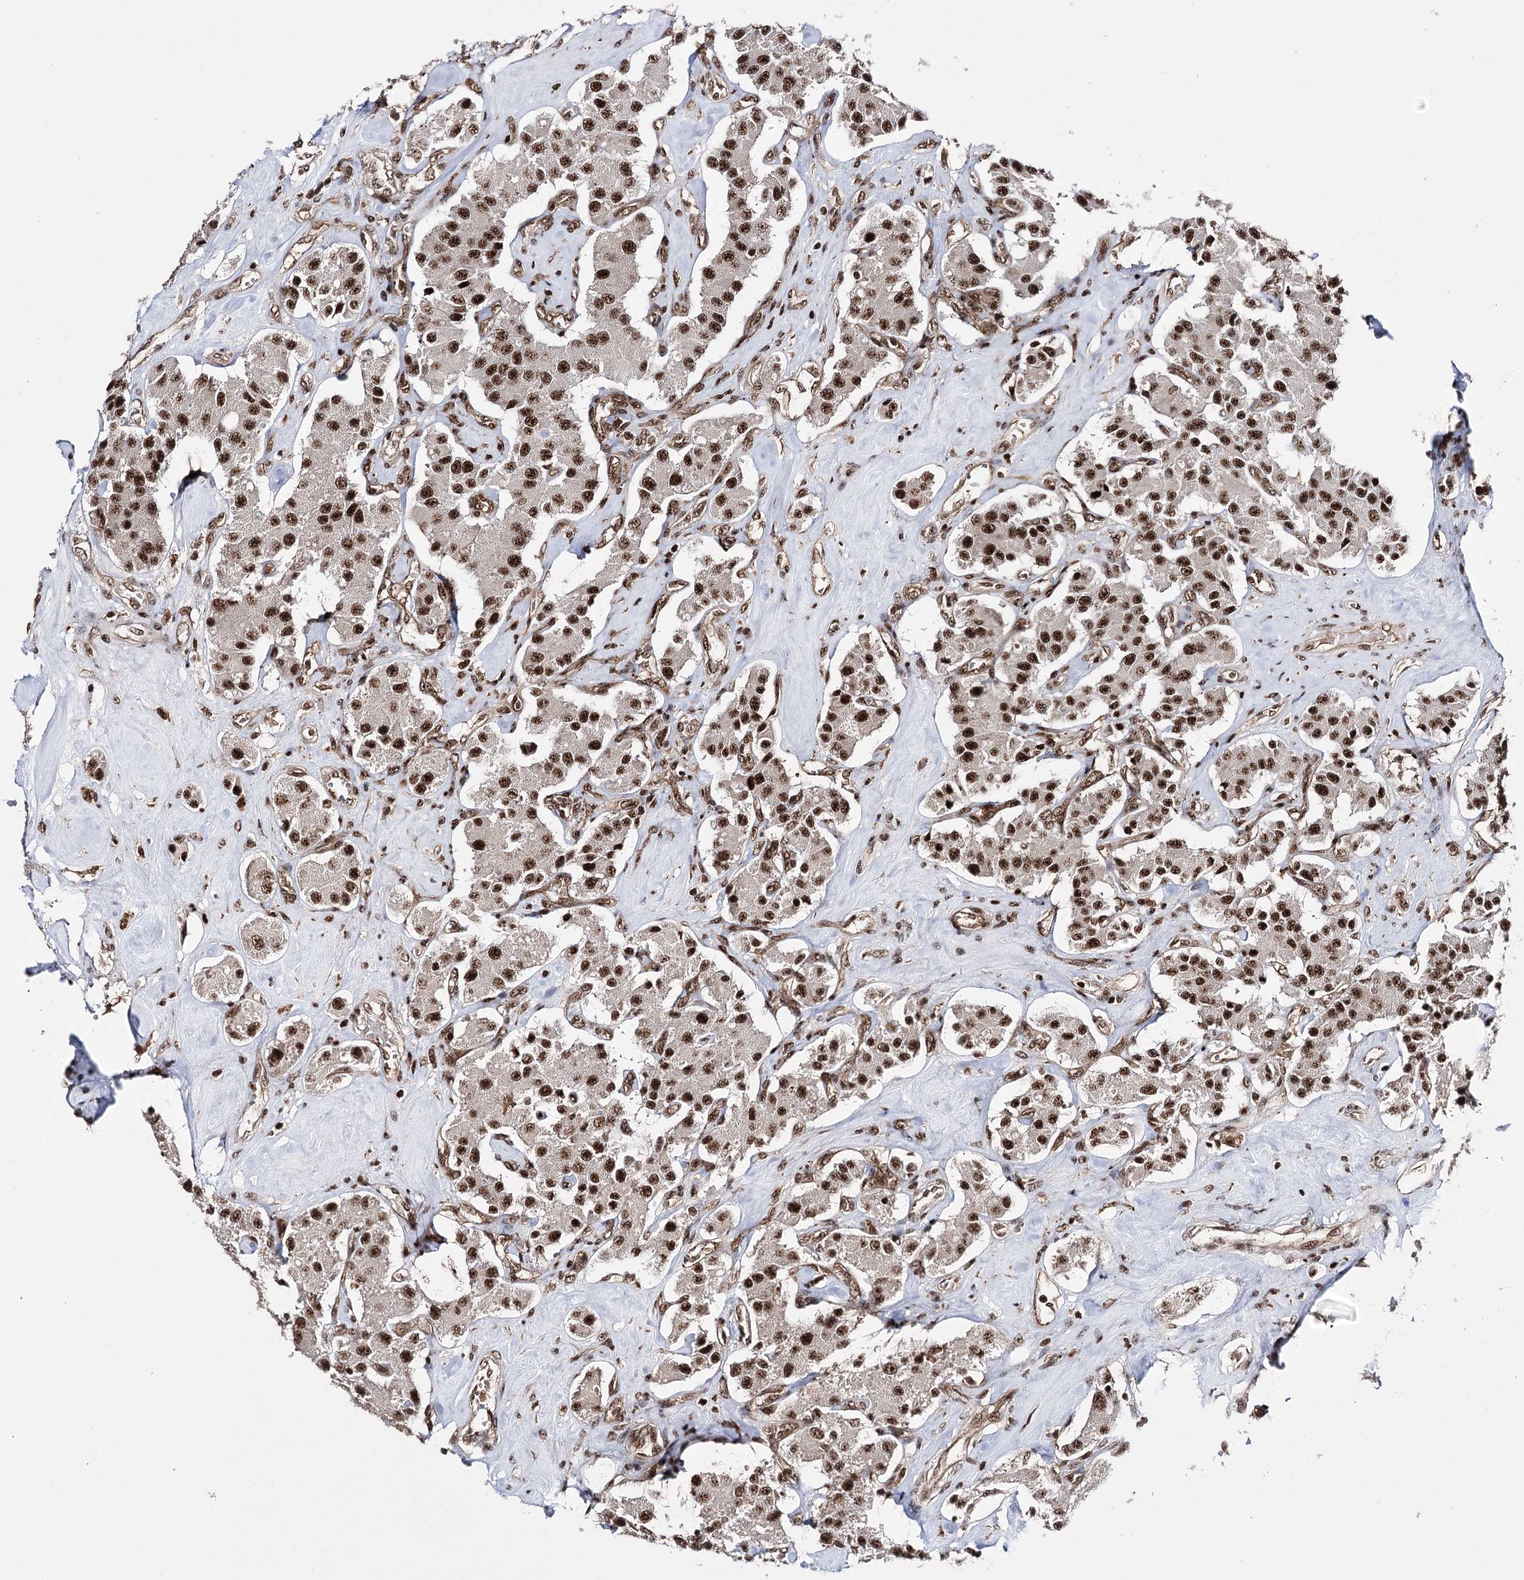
{"staining": {"intensity": "strong", "quantity": ">75%", "location": "nuclear"}, "tissue": "carcinoid", "cell_type": "Tumor cells", "image_type": "cancer", "snomed": [{"axis": "morphology", "description": "Carcinoid, malignant, NOS"}, {"axis": "topography", "description": "Pancreas"}], "caption": "Immunohistochemical staining of human carcinoid exhibits high levels of strong nuclear positivity in approximately >75% of tumor cells. Ihc stains the protein in brown and the nuclei are stained blue.", "gene": "PRPF40A", "patient": {"sex": "male", "age": 41}}